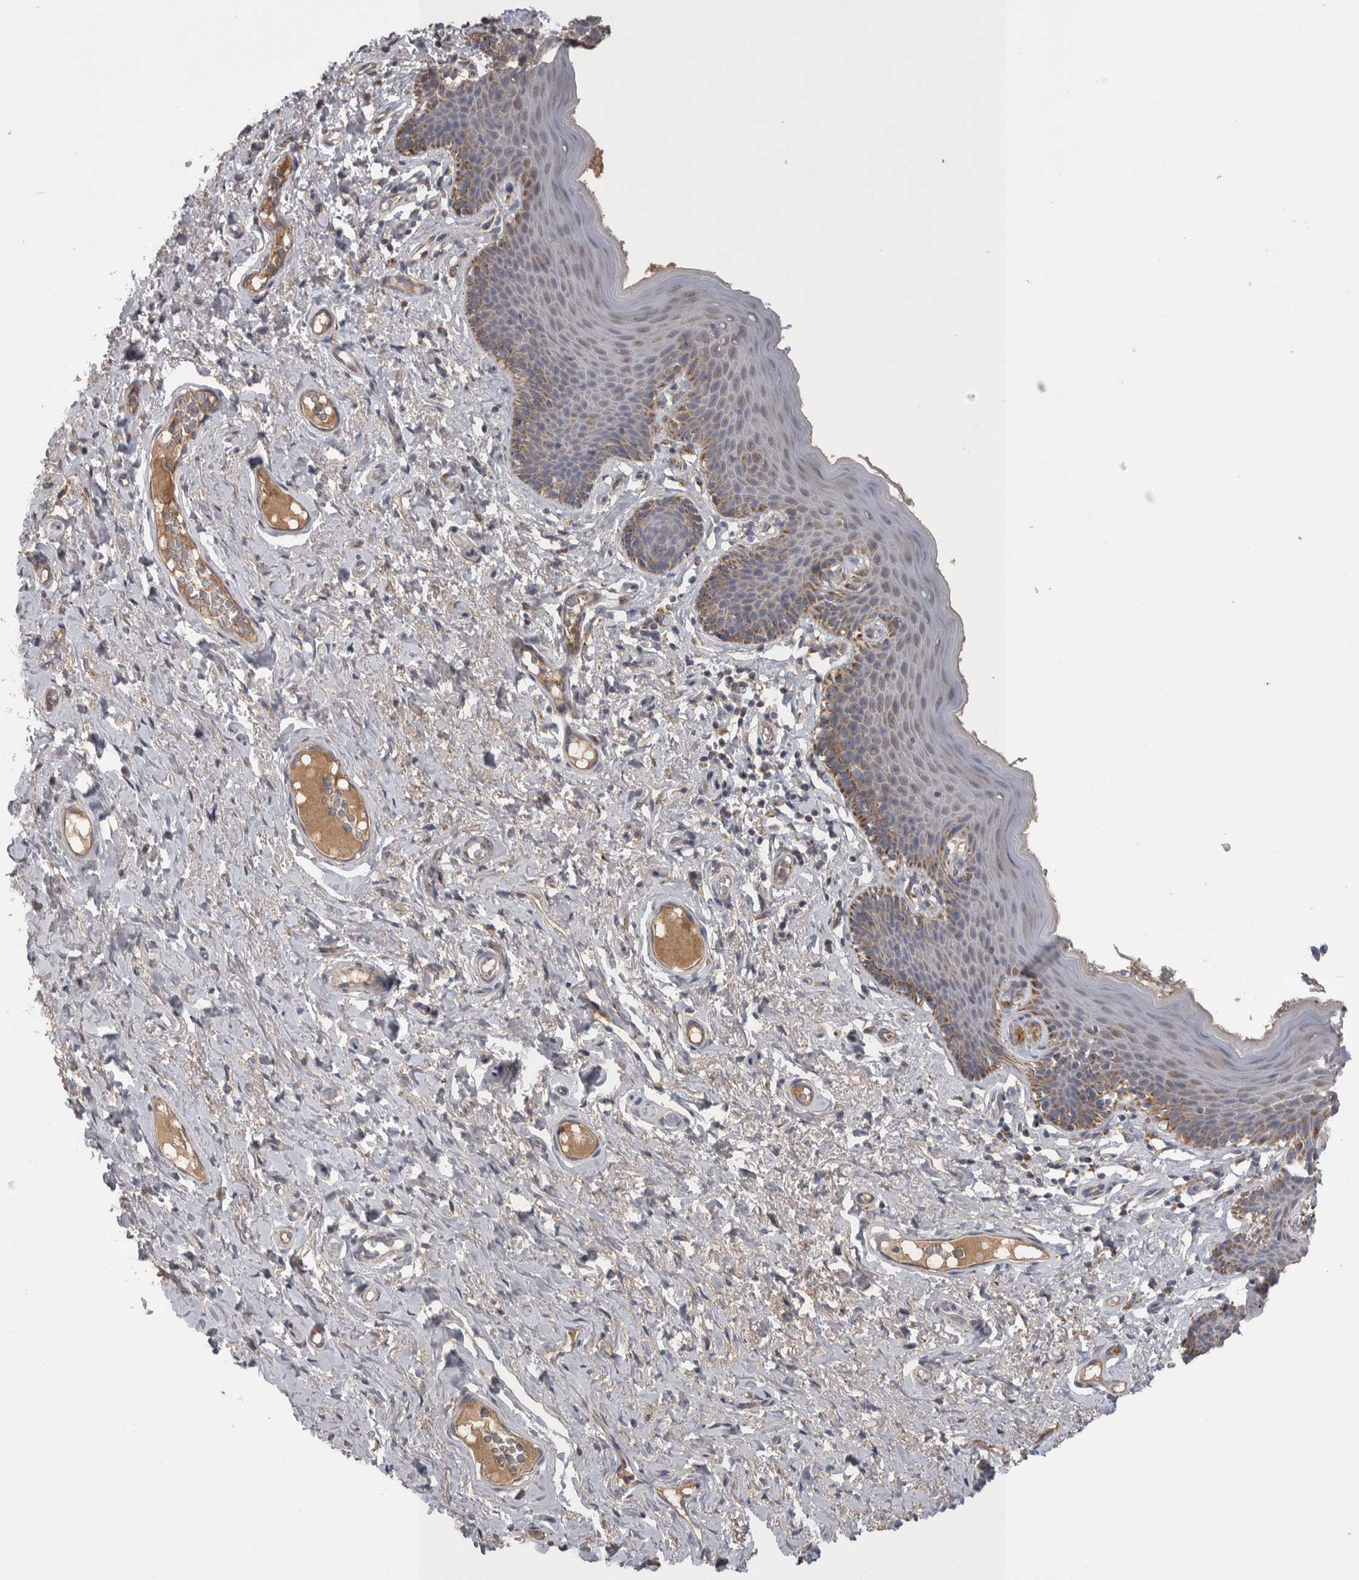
{"staining": {"intensity": "moderate", "quantity": "25%-75%", "location": "cytoplasmic/membranous"}, "tissue": "skin", "cell_type": "Epidermal cells", "image_type": "normal", "snomed": [{"axis": "morphology", "description": "Normal tissue, NOS"}, {"axis": "topography", "description": "Vulva"}], "caption": "Skin stained with a brown dye exhibits moderate cytoplasmic/membranous positive staining in about 25%-75% of epidermal cells.", "gene": "SCO1", "patient": {"sex": "female", "age": 66}}